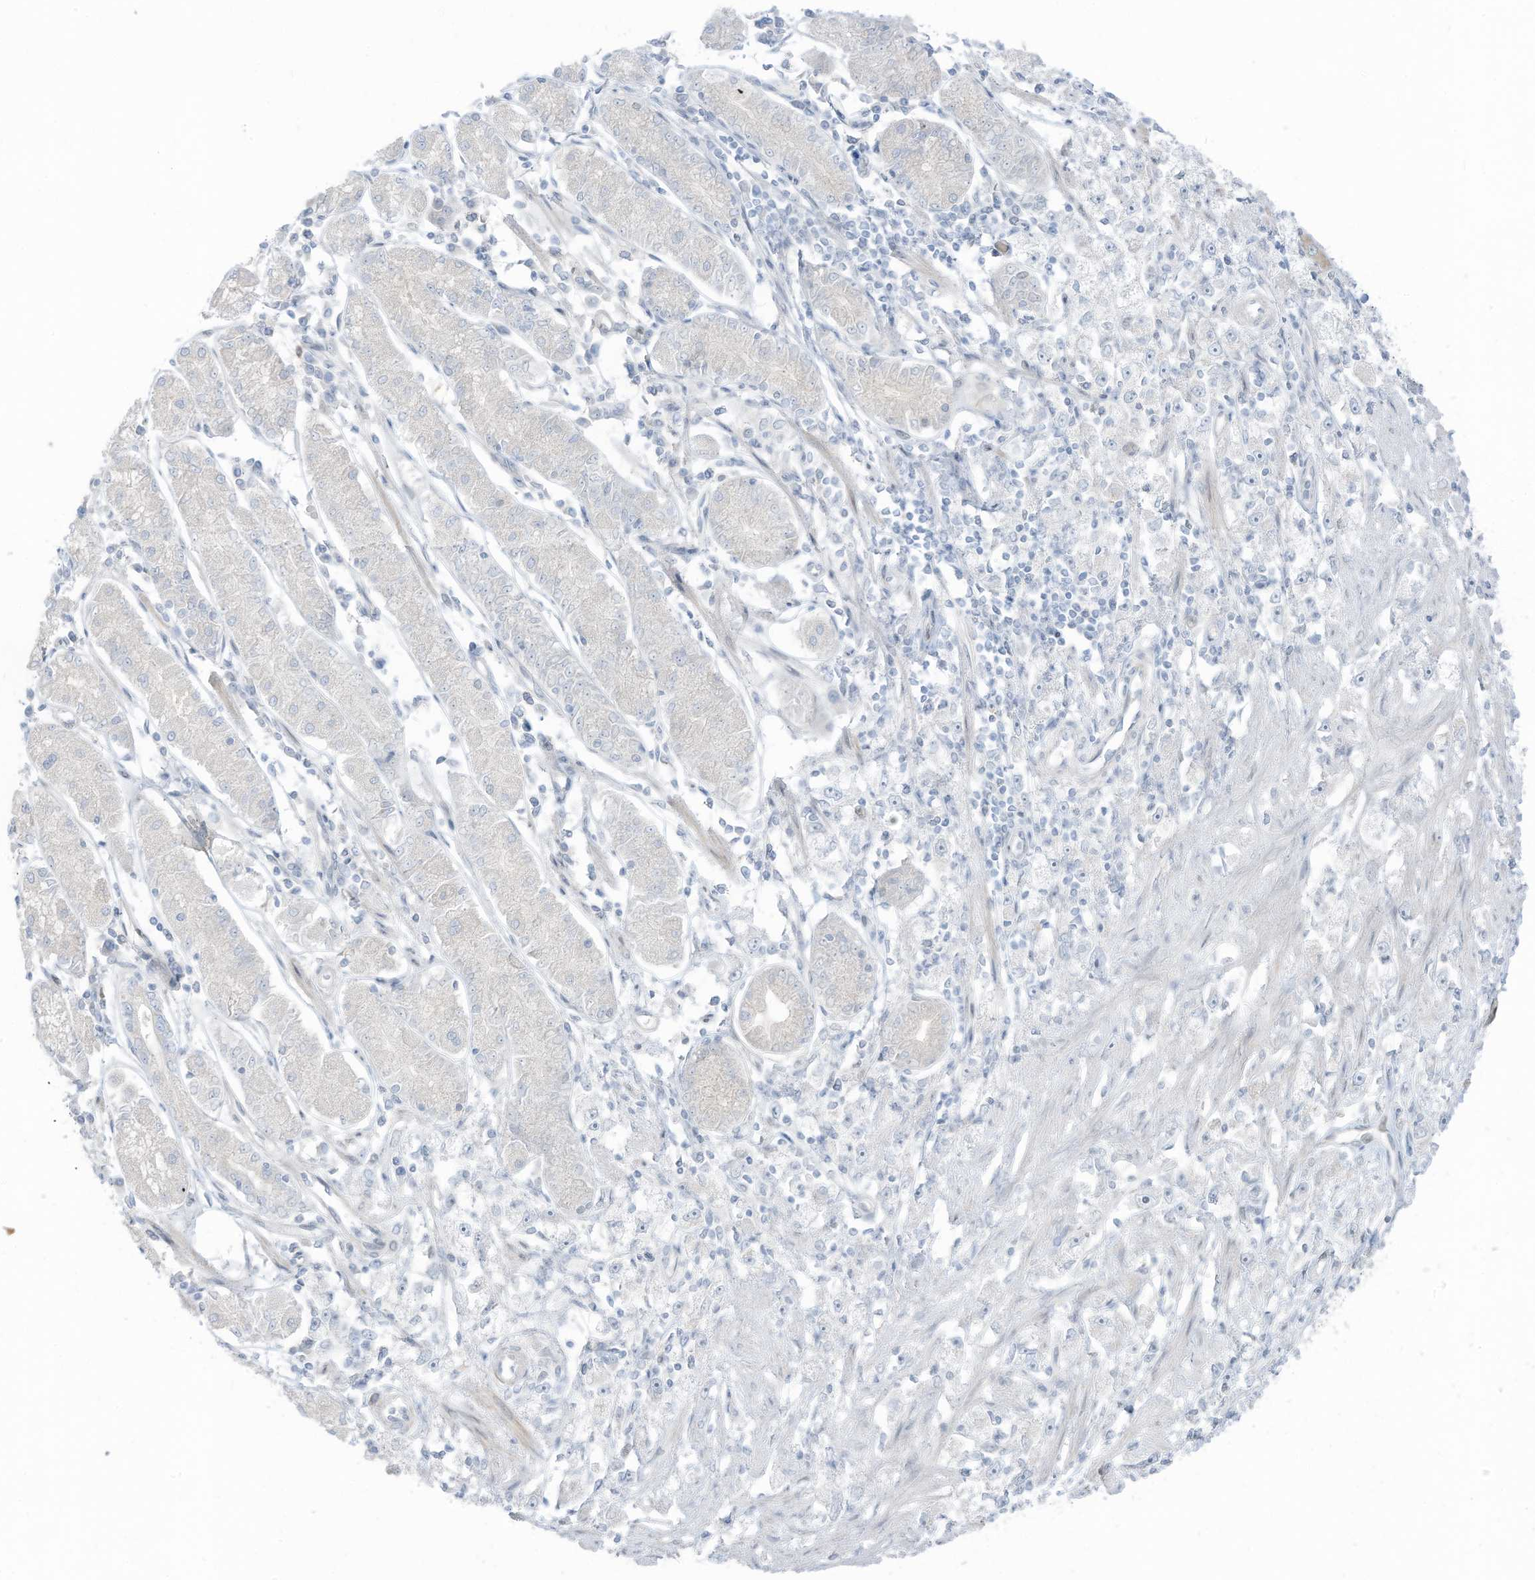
{"staining": {"intensity": "negative", "quantity": "none", "location": "none"}, "tissue": "stomach cancer", "cell_type": "Tumor cells", "image_type": "cancer", "snomed": [{"axis": "morphology", "description": "Adenocarcinoma, NOS"}, {"axis": "topography", "description": "Stomach"}], "caption": "The histopathology image demonstrates no significant staining in tumor cells of stomach adenocarcinoma.", "gene": "ASPRV1", "patient": {"sex": "female", "age": 59}}